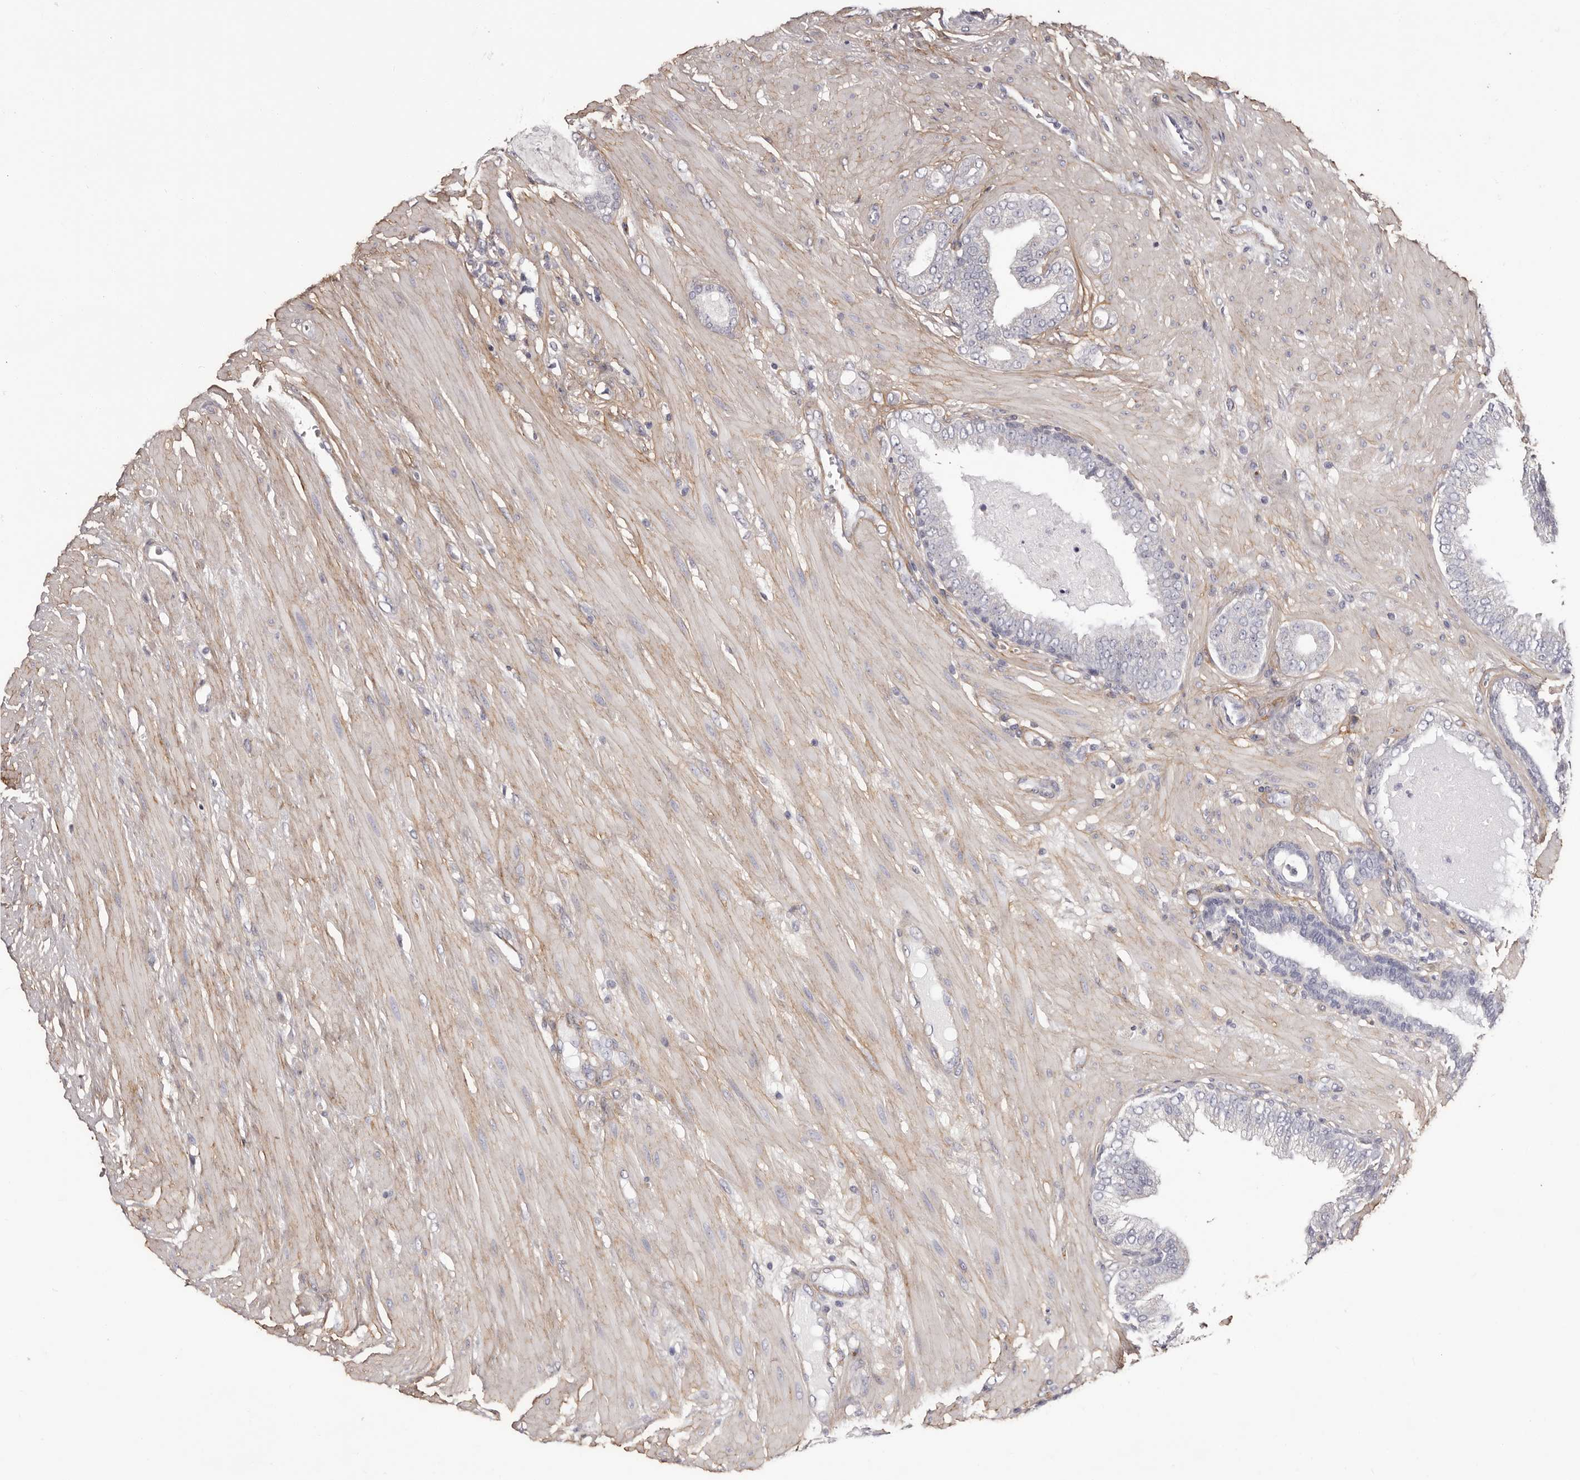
{"staining": {"intensity": "negative", "quantity": "none", "location": "none"}, "tissue": "prostate cancer", "cell_type": "Tumor cells", "image_type": "cancer", "snomed": [{"axis": "morphology", "description": "Adenocarcinoma, Low grade"}, {"axis": "topography", "description": "Prostate"}], "caption": "Protein analysis of prostate cancer (low-grade adenocarcinoma) reveals no significant staining in tumor cells.", "gene": "COL6A1", "patient": {"sex": "male", "age": 63}}